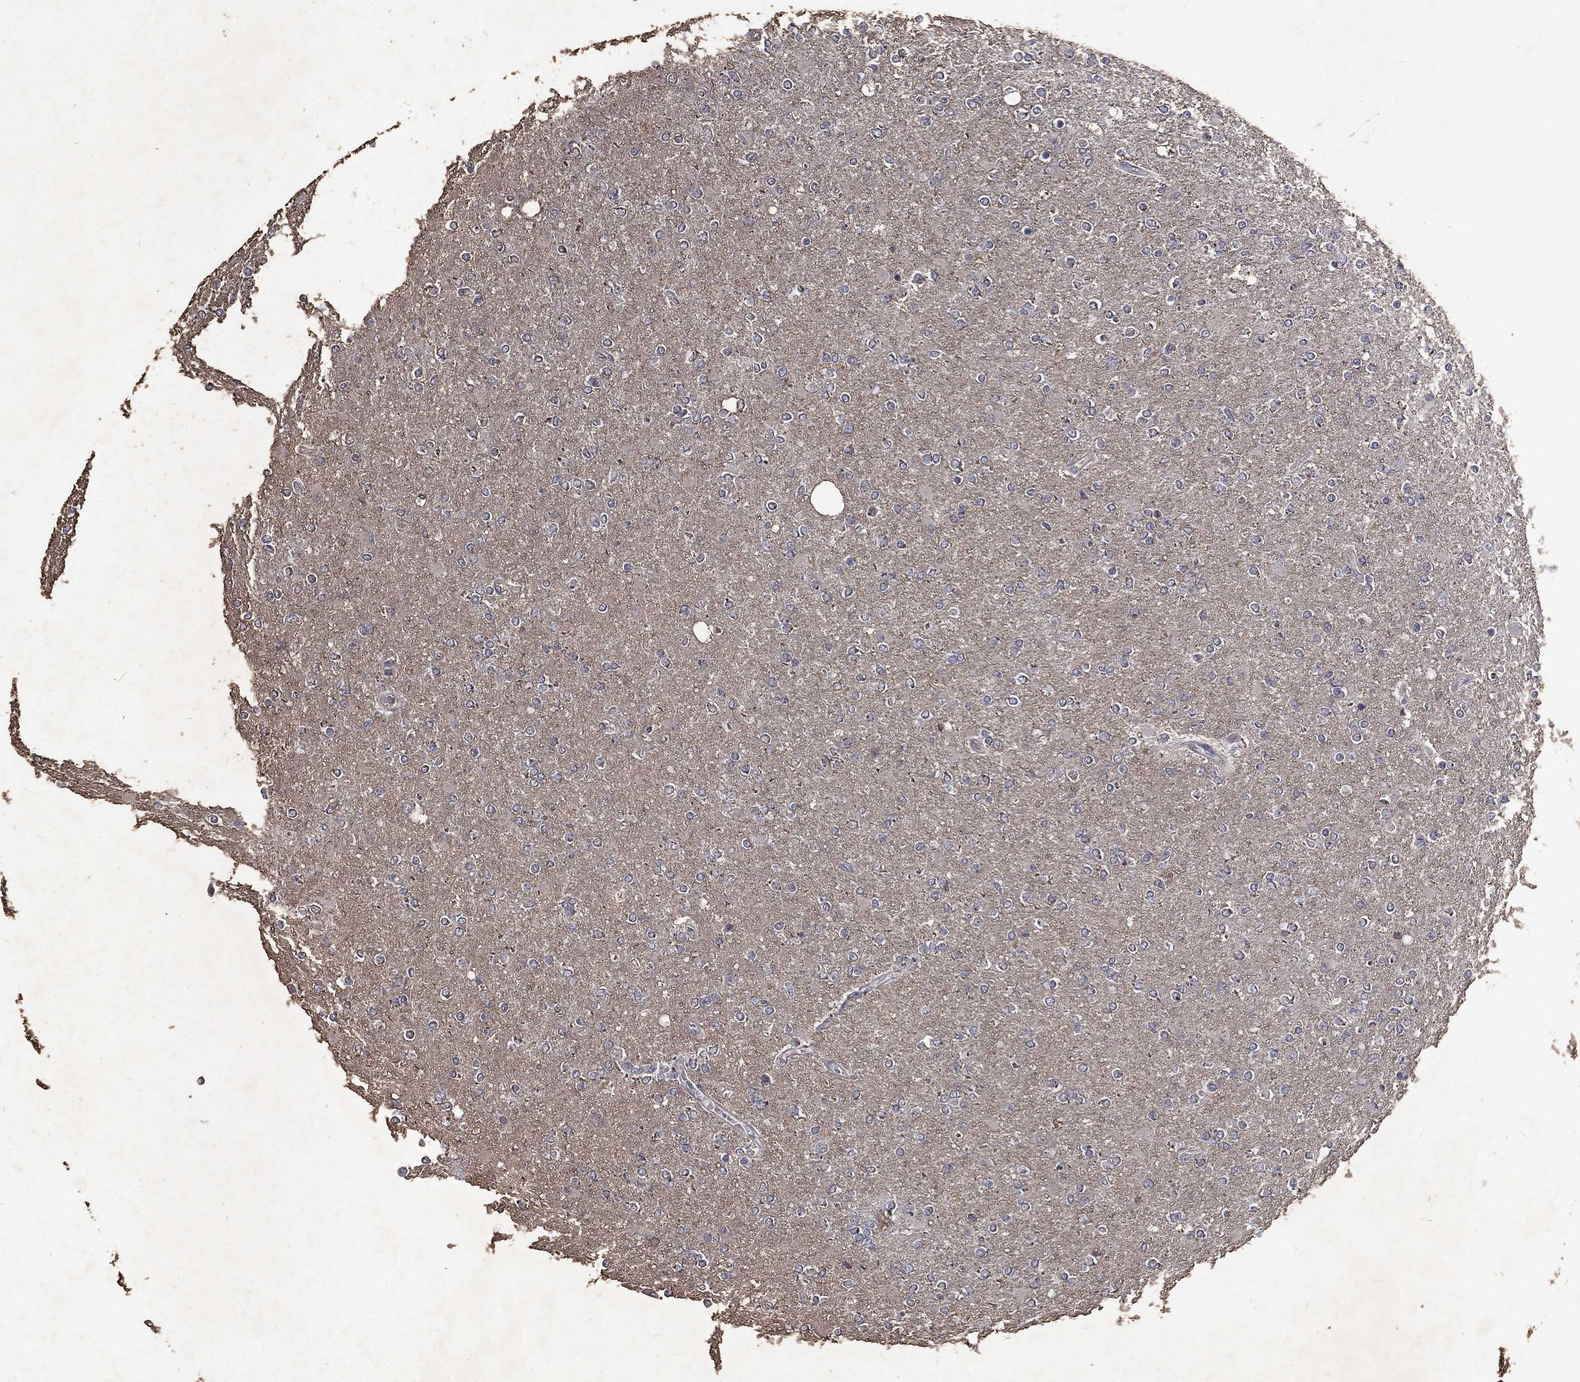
{"staining": {"intensity": "negative", "quantity": "none", "location": "none"}, "tissue": "glioma", "cell_type": "Tumor cells", "image_type": "cancer", "snomed": [{"axis": "morphology", "description": "Glioma, malignant, High grade"}, {"axis": "topography", "description": "Cerebral cortex"}], "caption": "Immunohistochemistry (IHC) histopathology image of human malignant glioma (high-grade) stained for a protein (brown), which displays no positivity in tumor cells.", "gene": "SLC34A2", "patient": {"sex": "male", "age": 70}}